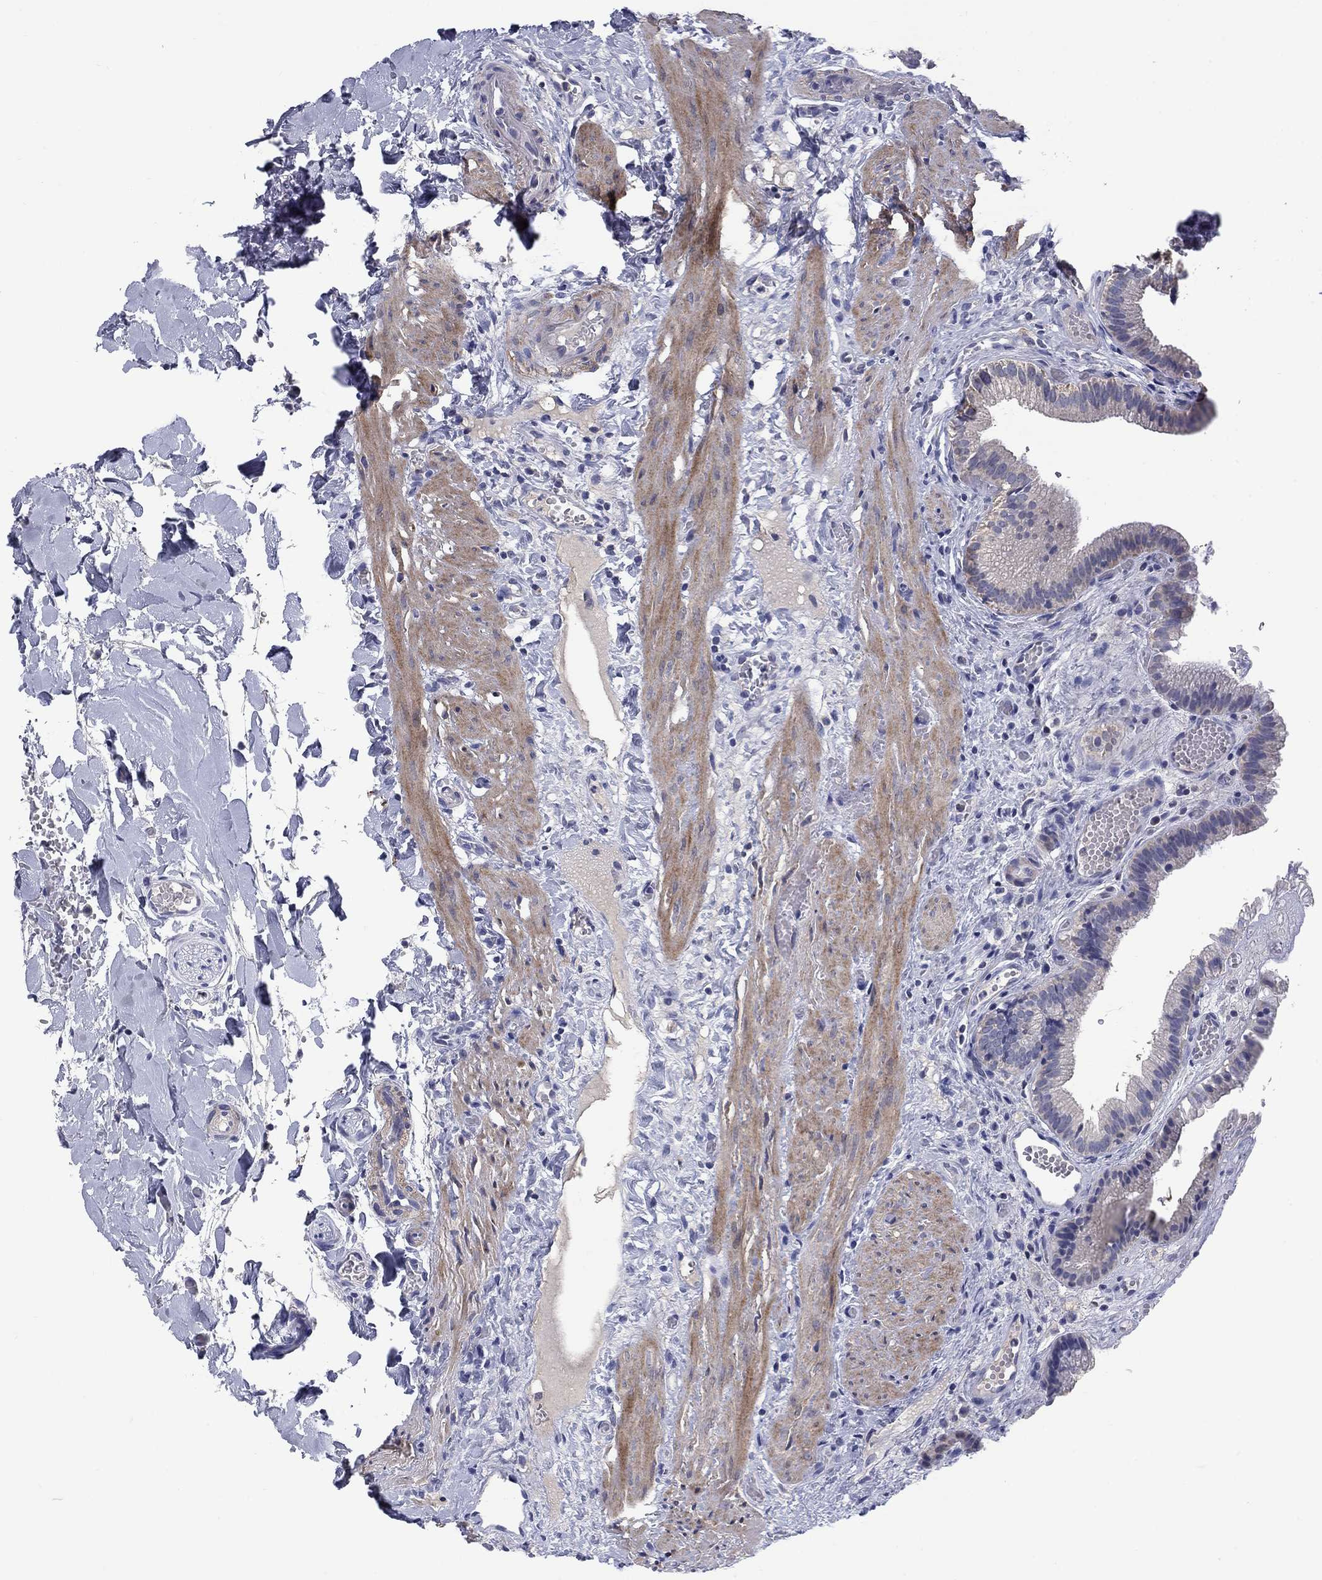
{"staining": {"intensity": "negative", "quantity": "none", "location": "none"}, "tissue": "gallbladder", "cell_type": "Glandular cells", "image_type": "normal", "snomed": [{"axis": "morphology", "description": "Normal tissue, NOS"}, {"axis": "topography", "description": "Gallbladder"}], "caption": "Micrograph shows no protein staining in glandular cells of normal gallbladder. Brightfield microscopy of immunohistochemistry (IHC) stained with DAB (brown) and hematoxylin (blue), captured at high magnification.", "gene": "FRK", "patient": {"sex": "female", "age": 24}}